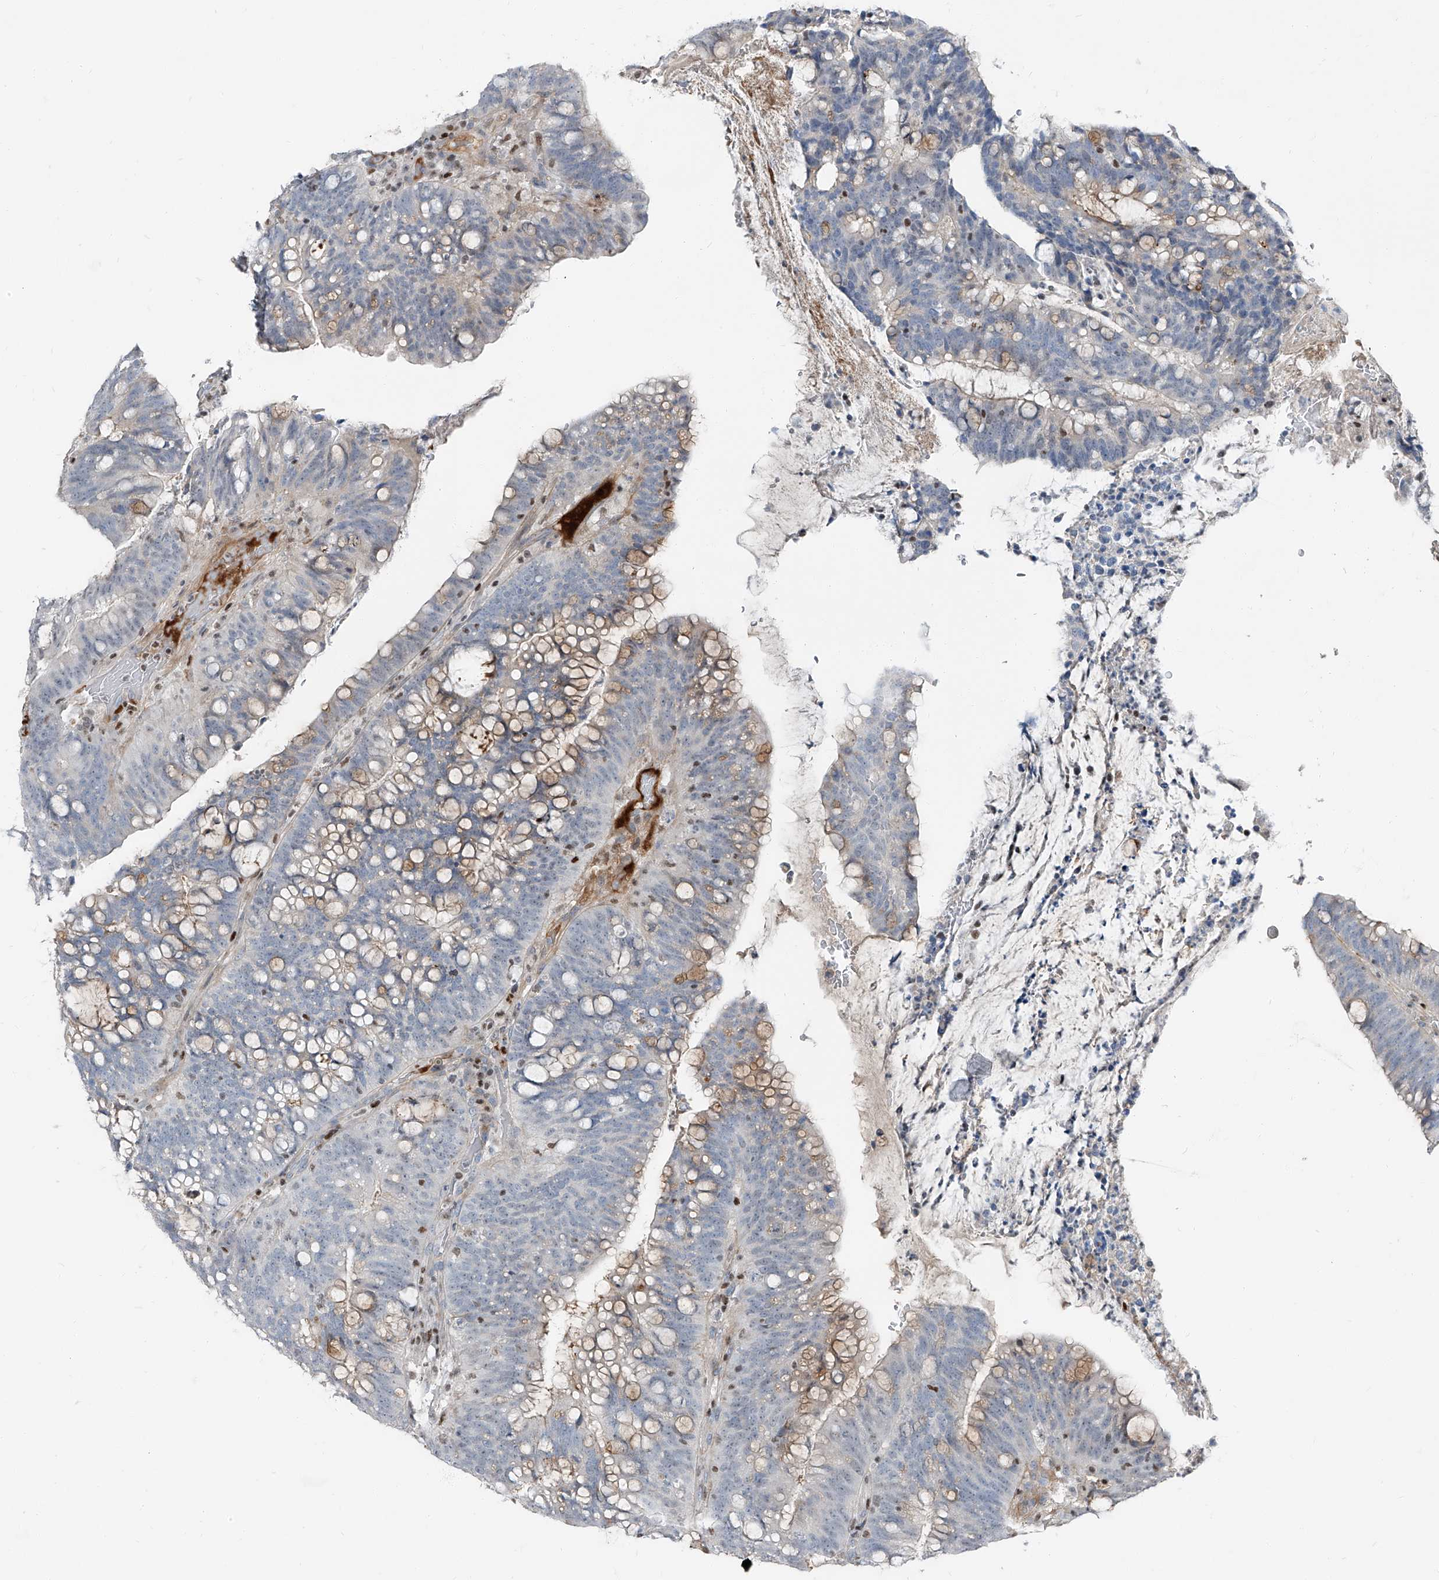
{"staining": {"intensity": "negative", "quantity": "none", "location": "none"}, "tissue": "colorectal cancer", "cell_type": "Tumor cells", "image_type": "cancer", "snomed": [{"axis": "morphology", "description": "Adenocarcinoma, NOS"}, {"axis": "topography", "description": "Colon"}], "caption": "Protein analysis of adenocarcinoma (colorectal) displays no significant staining in tumor cells. Brightfield microscopy of immunohistochemistry stained with DAB (brown) and hematoxylin (blue), captured at high magnification.", "gene": "HOXA3", "patient": {"sex": "female", "age": 66}}